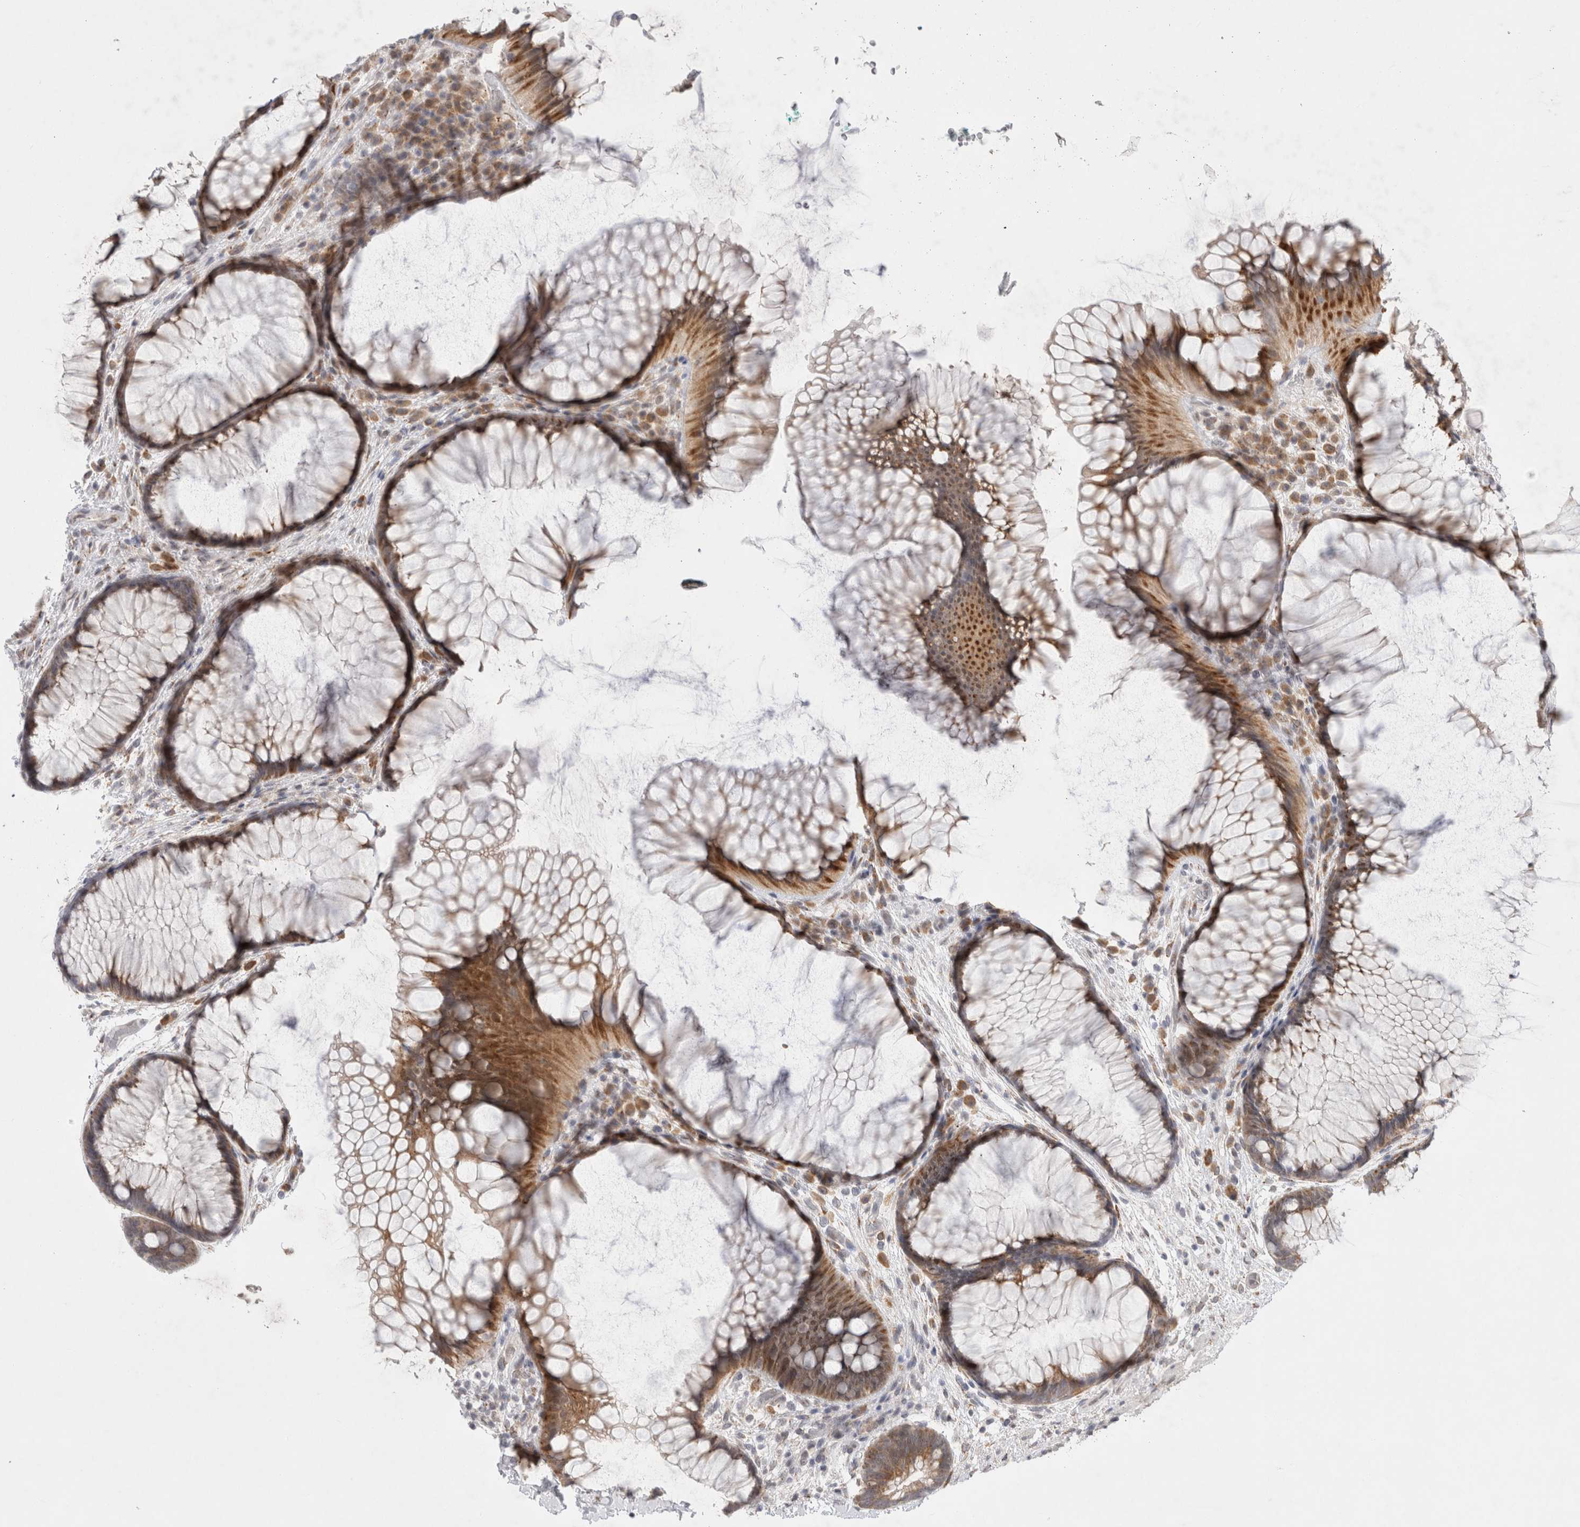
{"staining": {"intensity": "moderate", "quantity": ">75%", "location": "cytoplasmic/membranous"}, "tissue": "rectum", "cell_type": "Glandular cells", "image_type": "normal", "snomed": [{"axis": "morphology", "description": "Normal tissue, NOS"}, {"axis": "topography", "description": "Rectum"}], "caption": "Brown immunohistochemical staining in benign rectum shows moderate cytoplasmic/membranous positivity in approximately >75% of glandular cells.", "gene": "TRMT1L", "patient": {"sex": "male", "age": 51}}